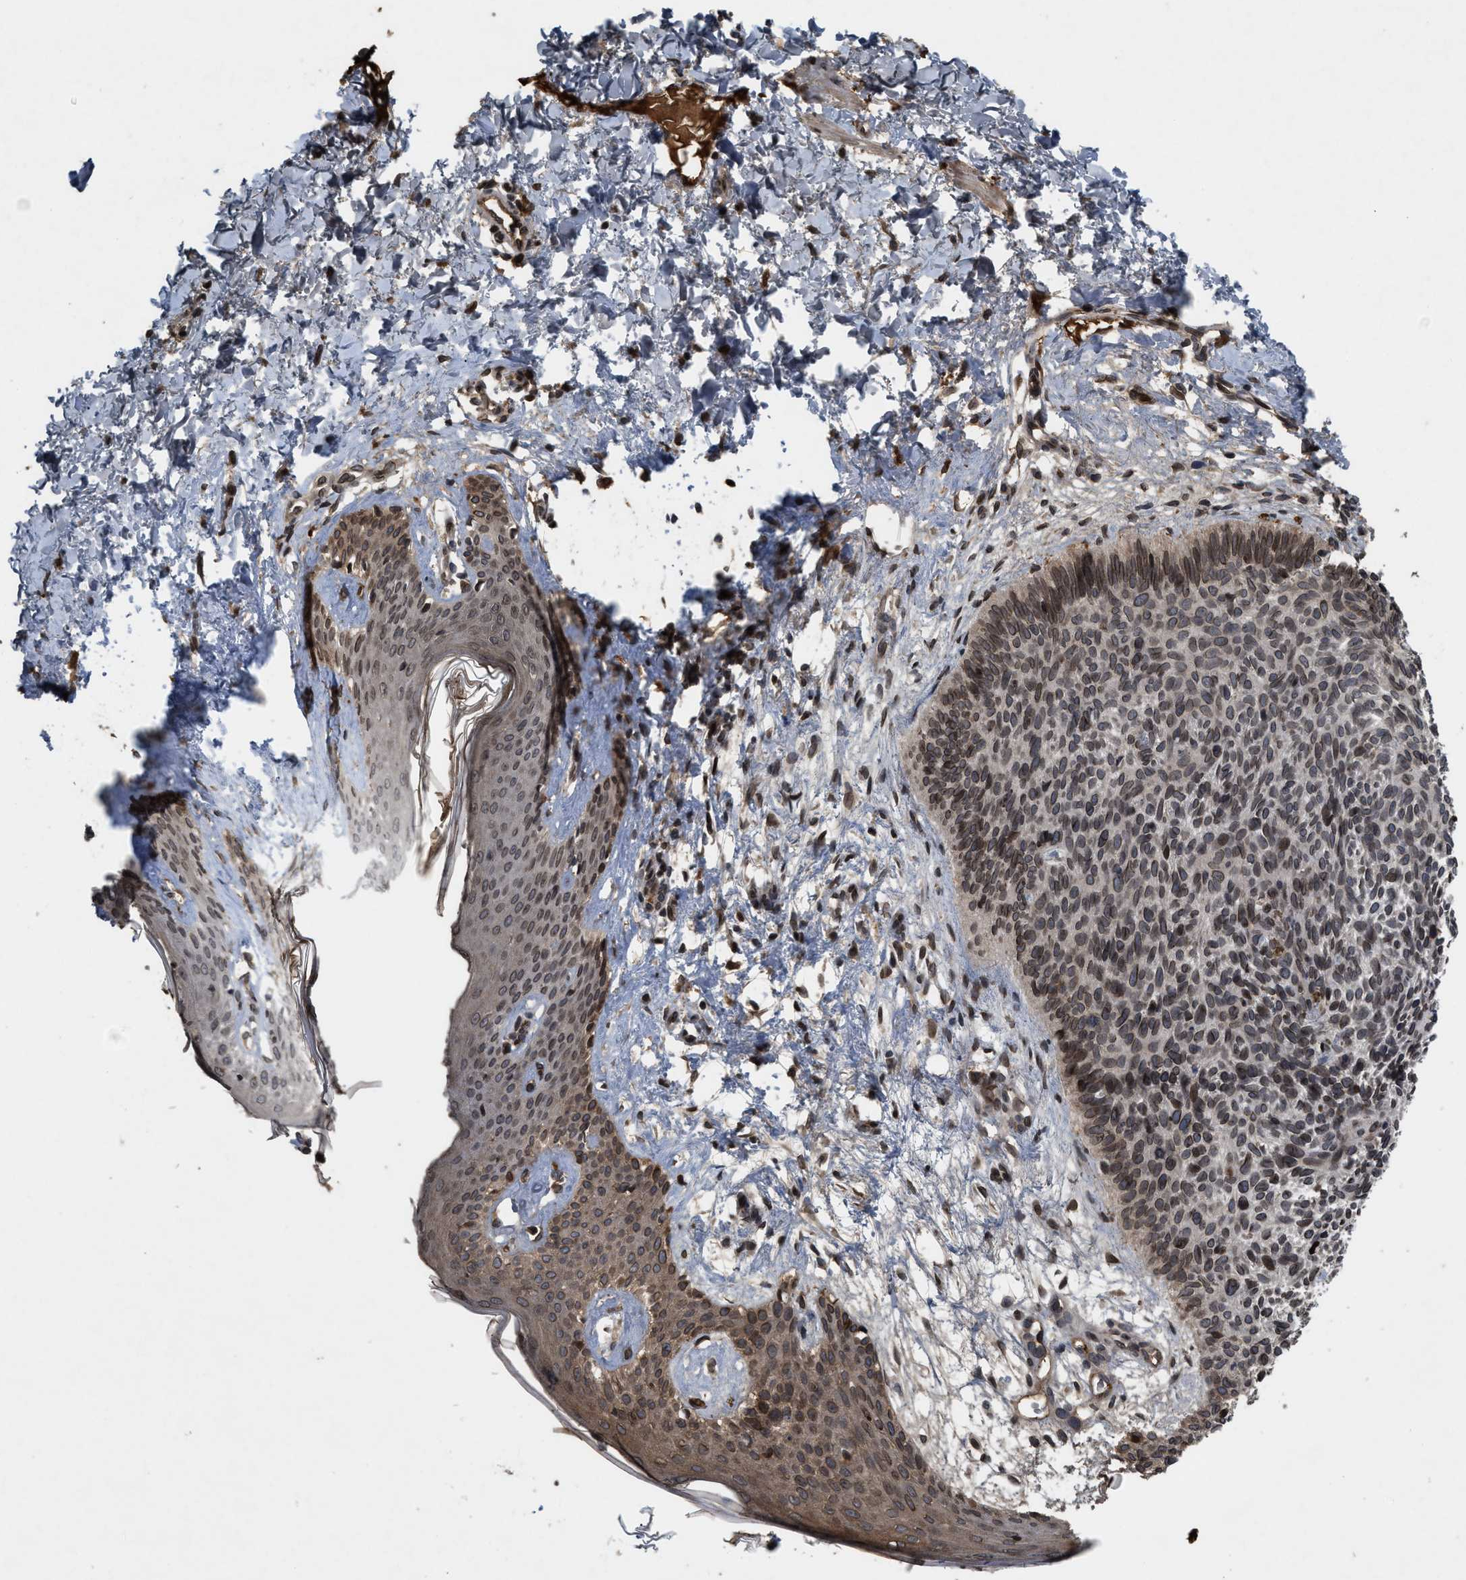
{"staining": {"intensity": "moderate", "quantity": ">75%", "location": "cytoplasmic/membranous,nuclear"}, "tissue": "skin cancer", "cell_type": "Tumor cells", "image_type": "cancer", "snomed": [{"axis": "morphology", "description": "Basal cell carcinoma"}, {"axis": "topography", "description": "Skin"}], "caption": "Moderate cytoplasmic/membranous and nuclear protein positivity is identified in about >75% of tumor cells in skin cancer (basal cell carcinoma).", "gene": "CRY1", "patient": {"sex": "male", "age": 60}}